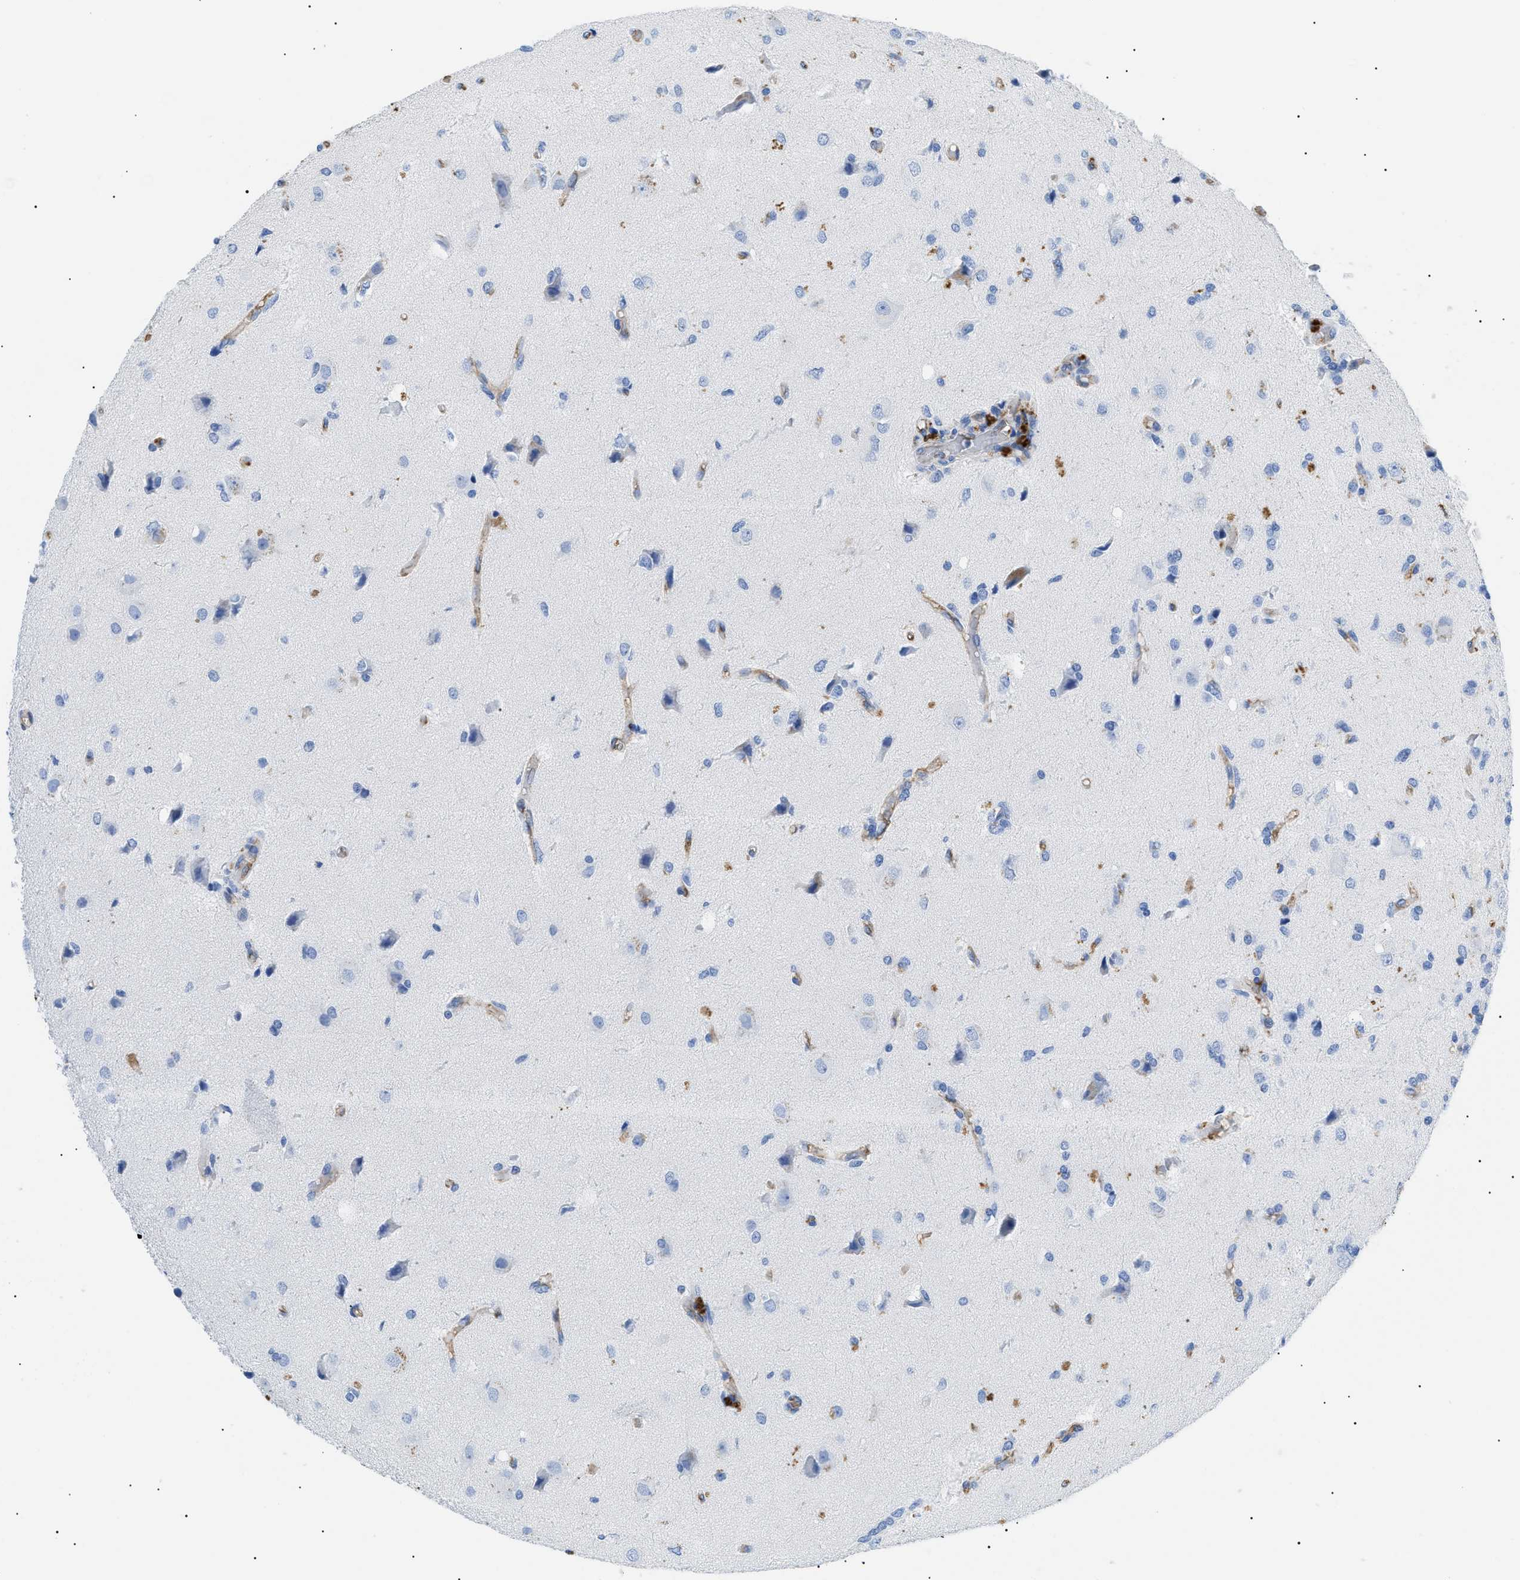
{"staining": {"intensity": "negative", "quantity": "none", "location": "none"}, "tissue": "glioma", "cell_type": "Tumor cells", "image_type": "cancer", "snomed": [{"axis": "morphology", "description": "Glioma, malignant, High grade"}, {"axis": "topography", "description": "Brain"}], "caption": "The IHC photomicrograph has no significant expression in tumor cells of malignant high-grade glioma tissue.", "gene": "PODXL", "patient": {"sex": "female", "age": 59}}